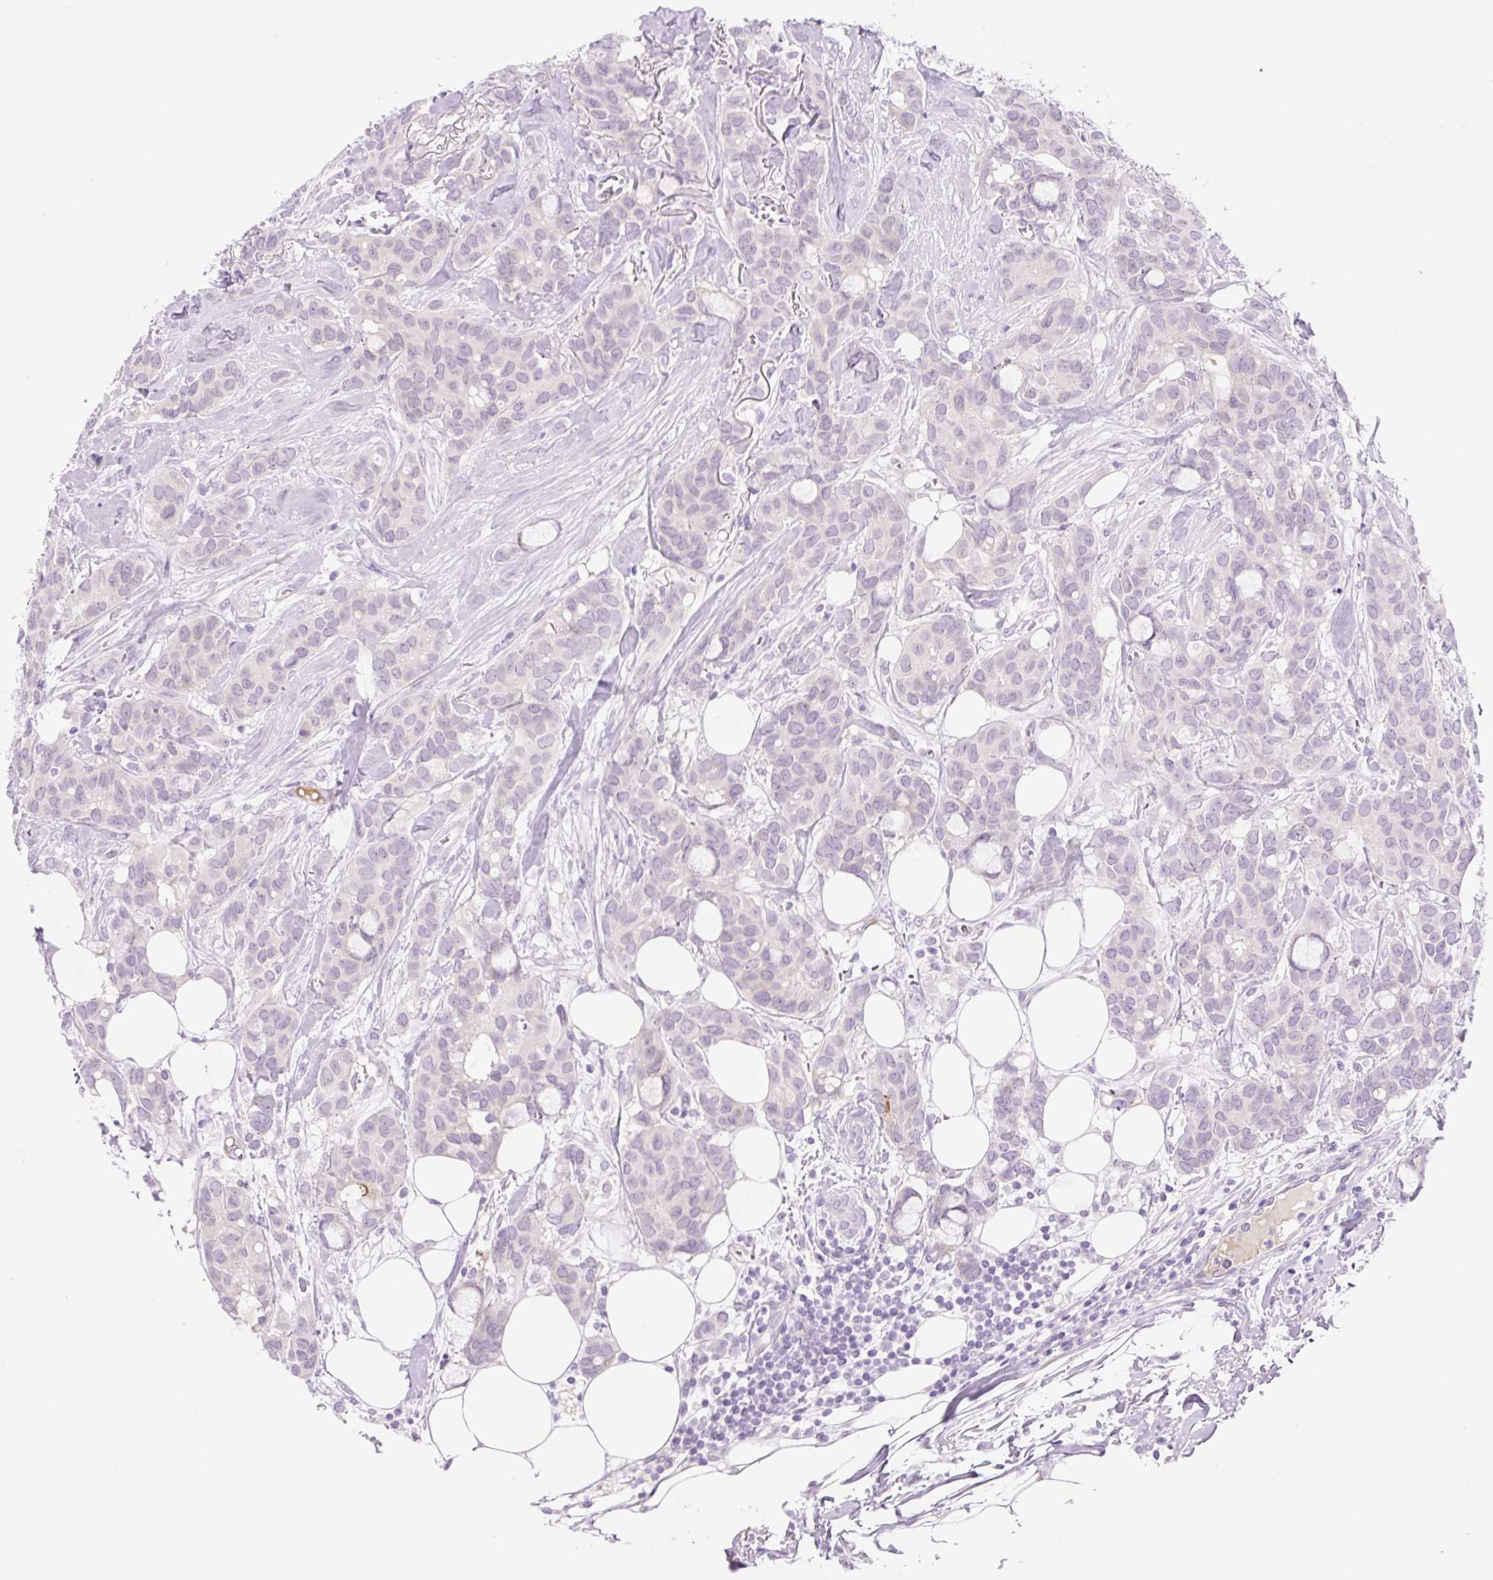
{"staining": {"intensity": "negative", "quantity": "none", "location": "none"}, "tissue": "breast cancer", "cell_type": "Tumor cells", "image_type": "cancer", "snomed": [{"axis": "morphology", "description": "Duct carcinoma"}, {"axis": "topography", "description": "Breast"}], "caption": "Tumor cells are negative for brown protein staining in intraductal carcinoma (breast).", "gene": "ZNF121", "patient": {"sex": "female", "age": 84}}